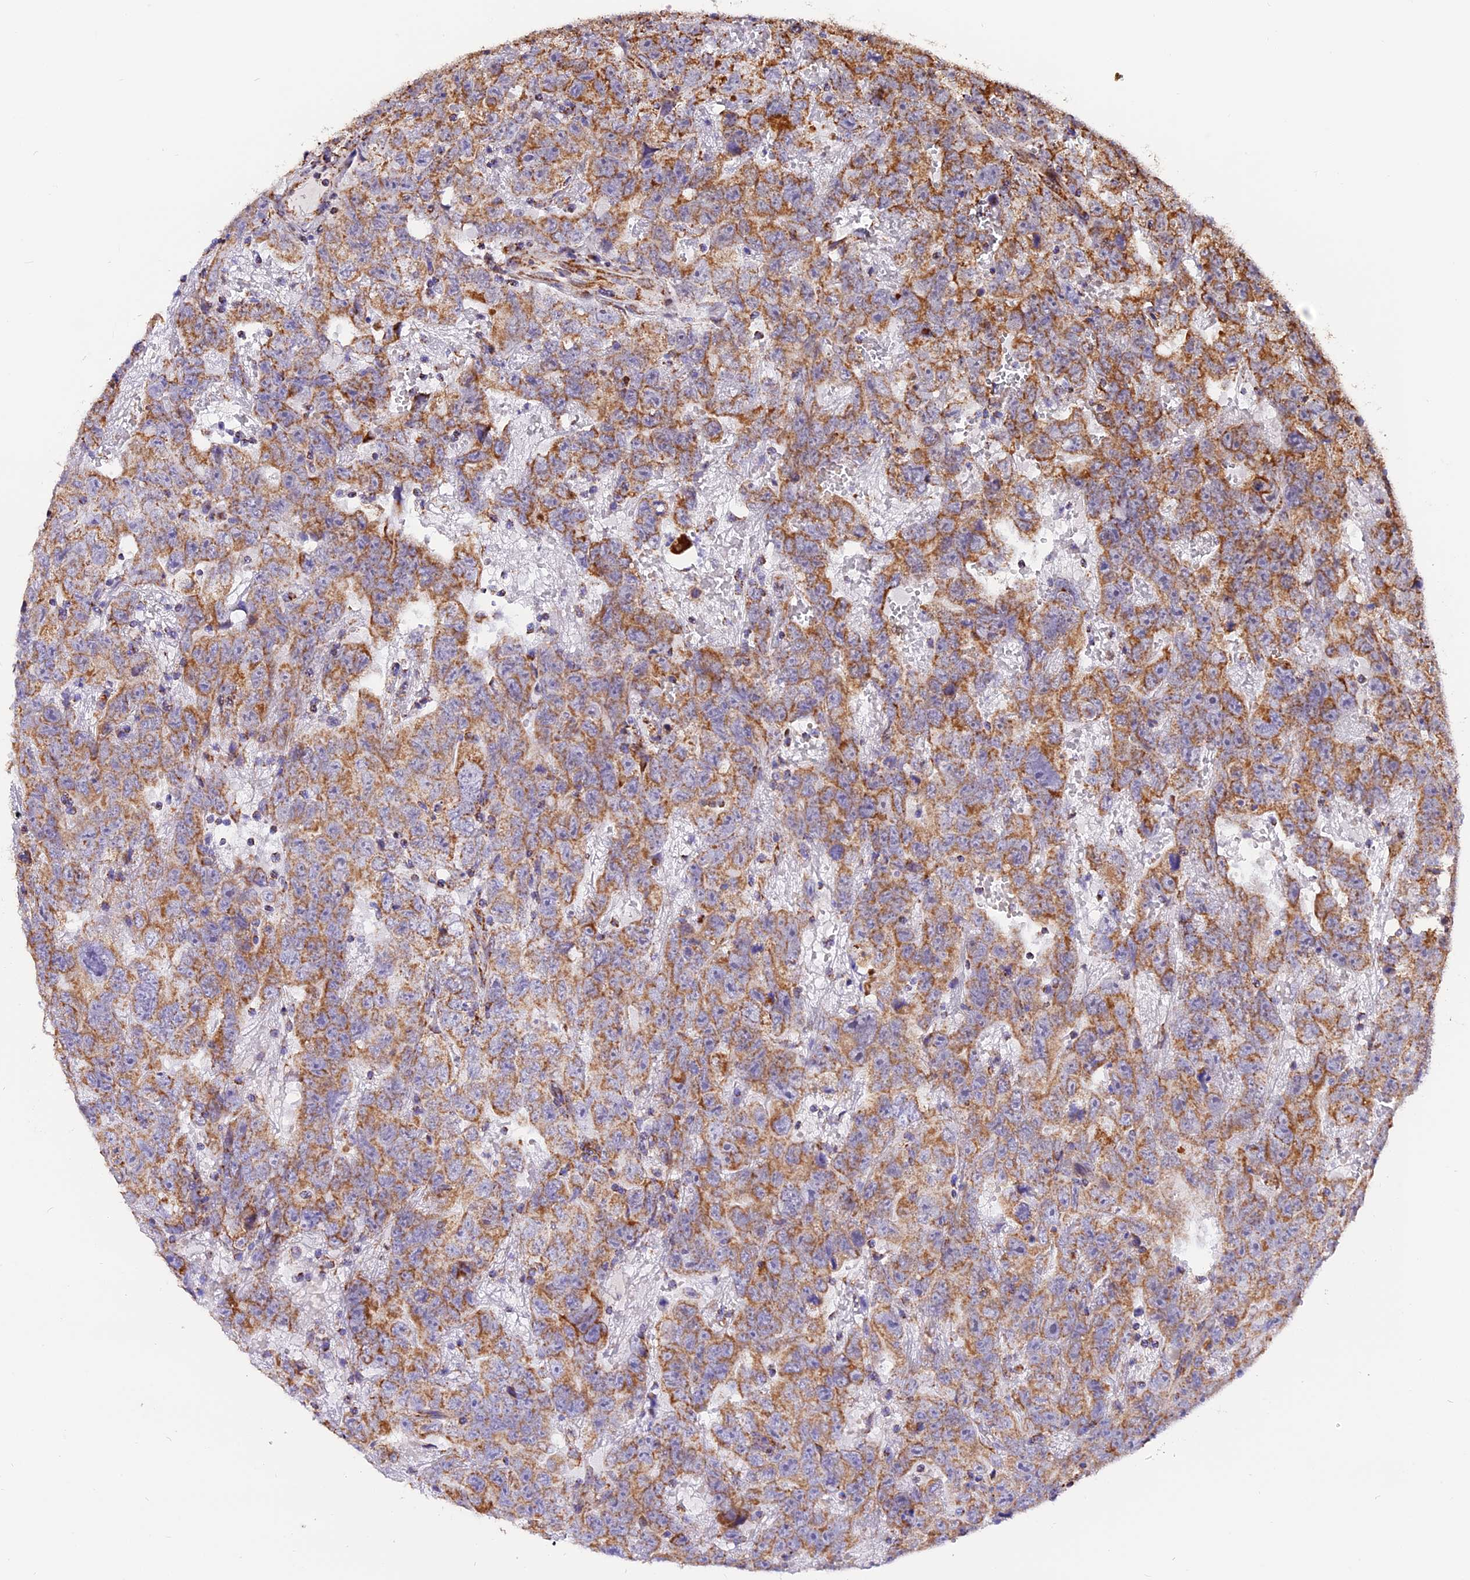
{"staining": {"intensity": "moderate", "quantity": ">75%", "location": "cytoplasmic/membranous"}, "tissue": "testis cancer", "cell_type": "Tumor cells", "image_type": "cancer", "snomed": [{"axis": "morphology", "description": "Carcinoma, Embryonal, NOS"}, {"axis": "topography", "description": "Testis"}], "caption": "Testis embryonal carcinoma stained with immunohistochemistry (IHC) displays moderate cytoplasmic/membranous expression in about >75% of tumor cells.", "gene": "NDUFA8", "patient": {"sex": "male", "age": 45}}